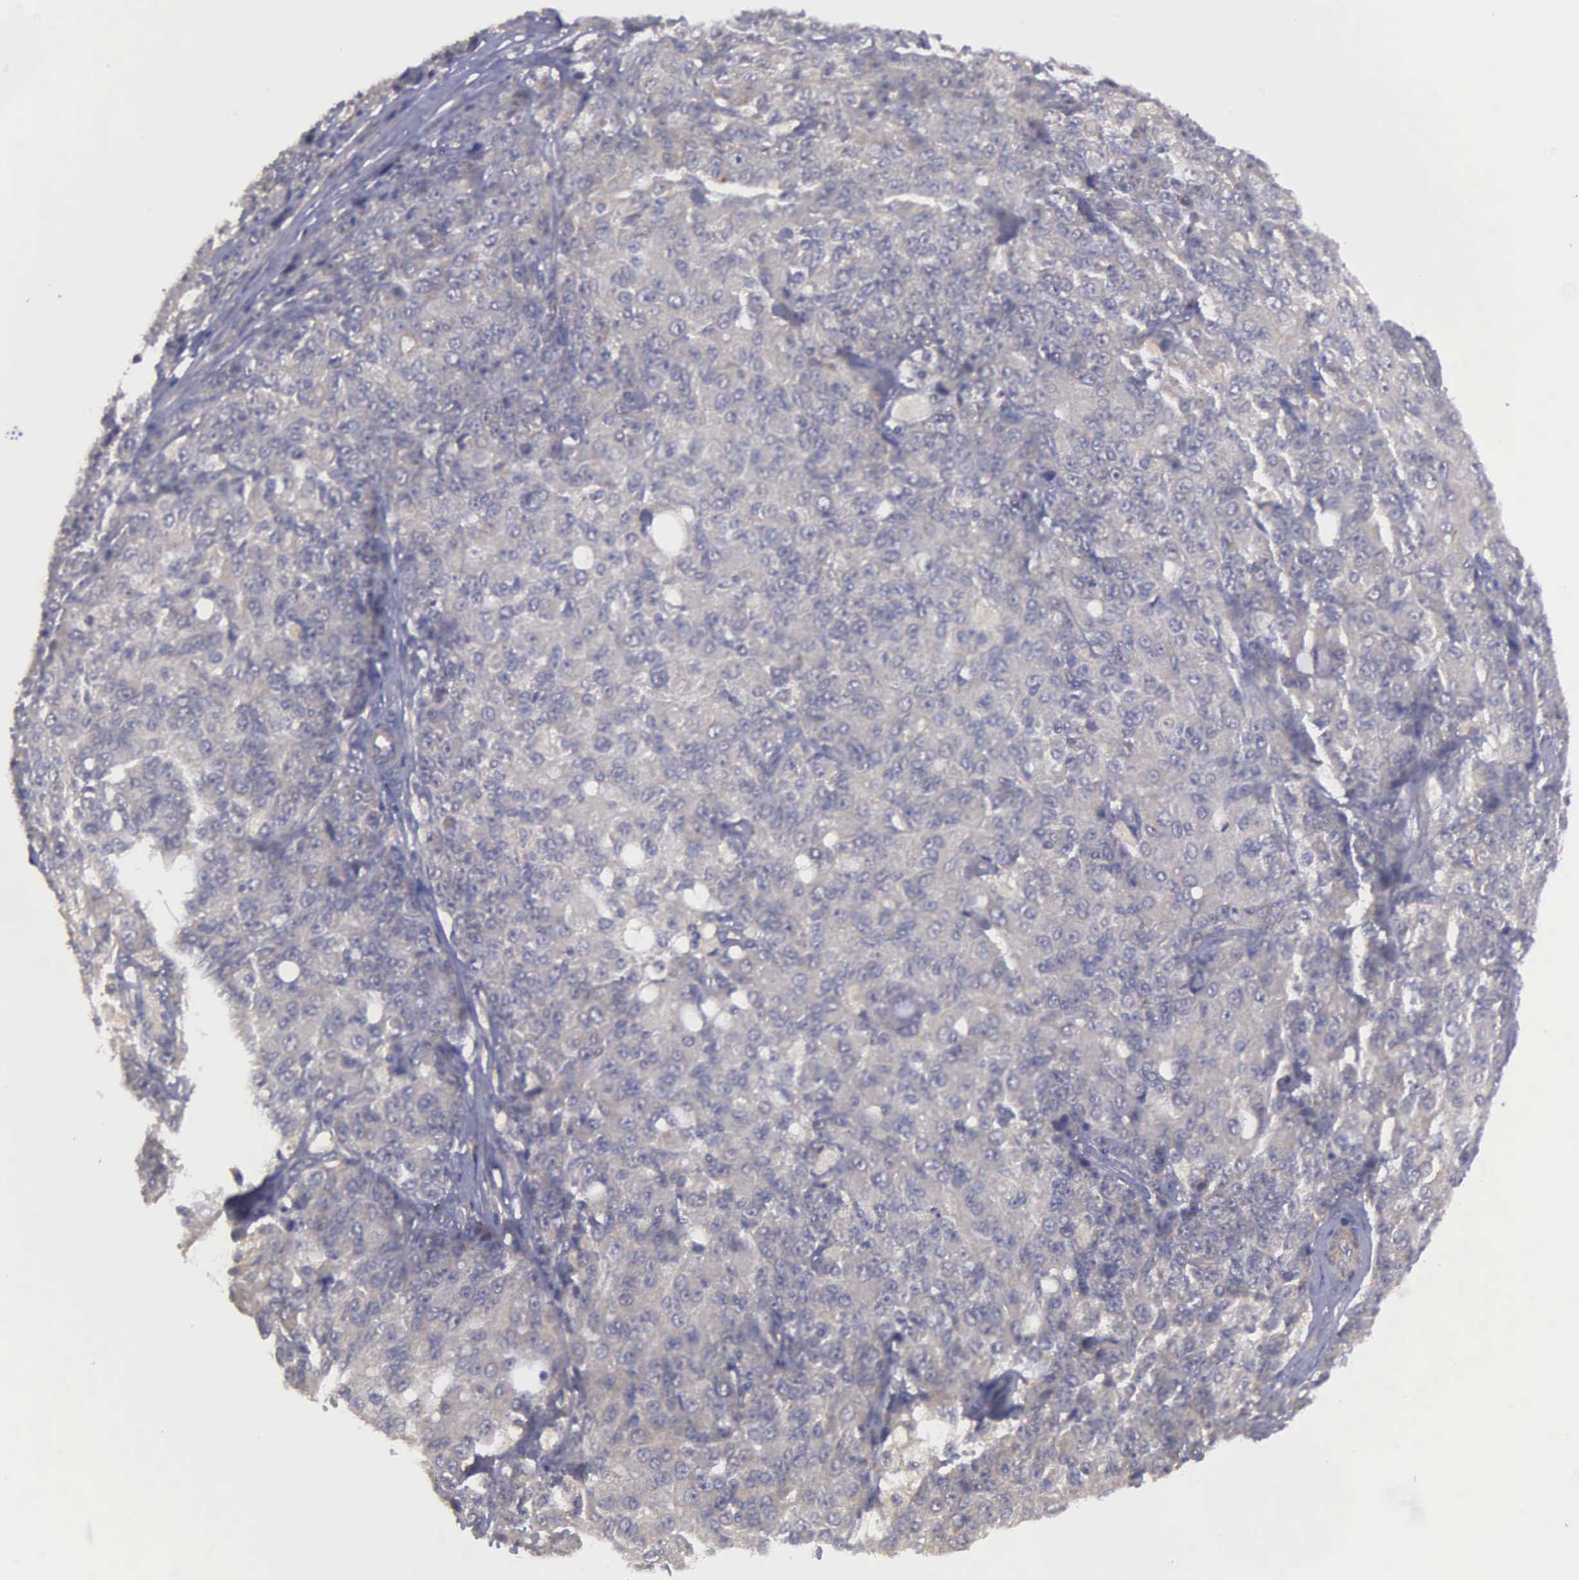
{"staining": {"intensity": "negative", "quantity": "none", "location": "none"}, "tissue": "ovarian cancer", "cell_type": "Tumor cells", "image_type": "cancer", "snomed": [{"axis": "morphology", "description": "Carcinoma, endometroid"}, {"axis": "topography", "description": "Ovary"}], "caption": "An image of endometroid carcinoma (ovarian) stained for a protein displays no brown staining in tumor cells.", "gene": "RTL10", "patient": {"sex": "female", "age": 42}}